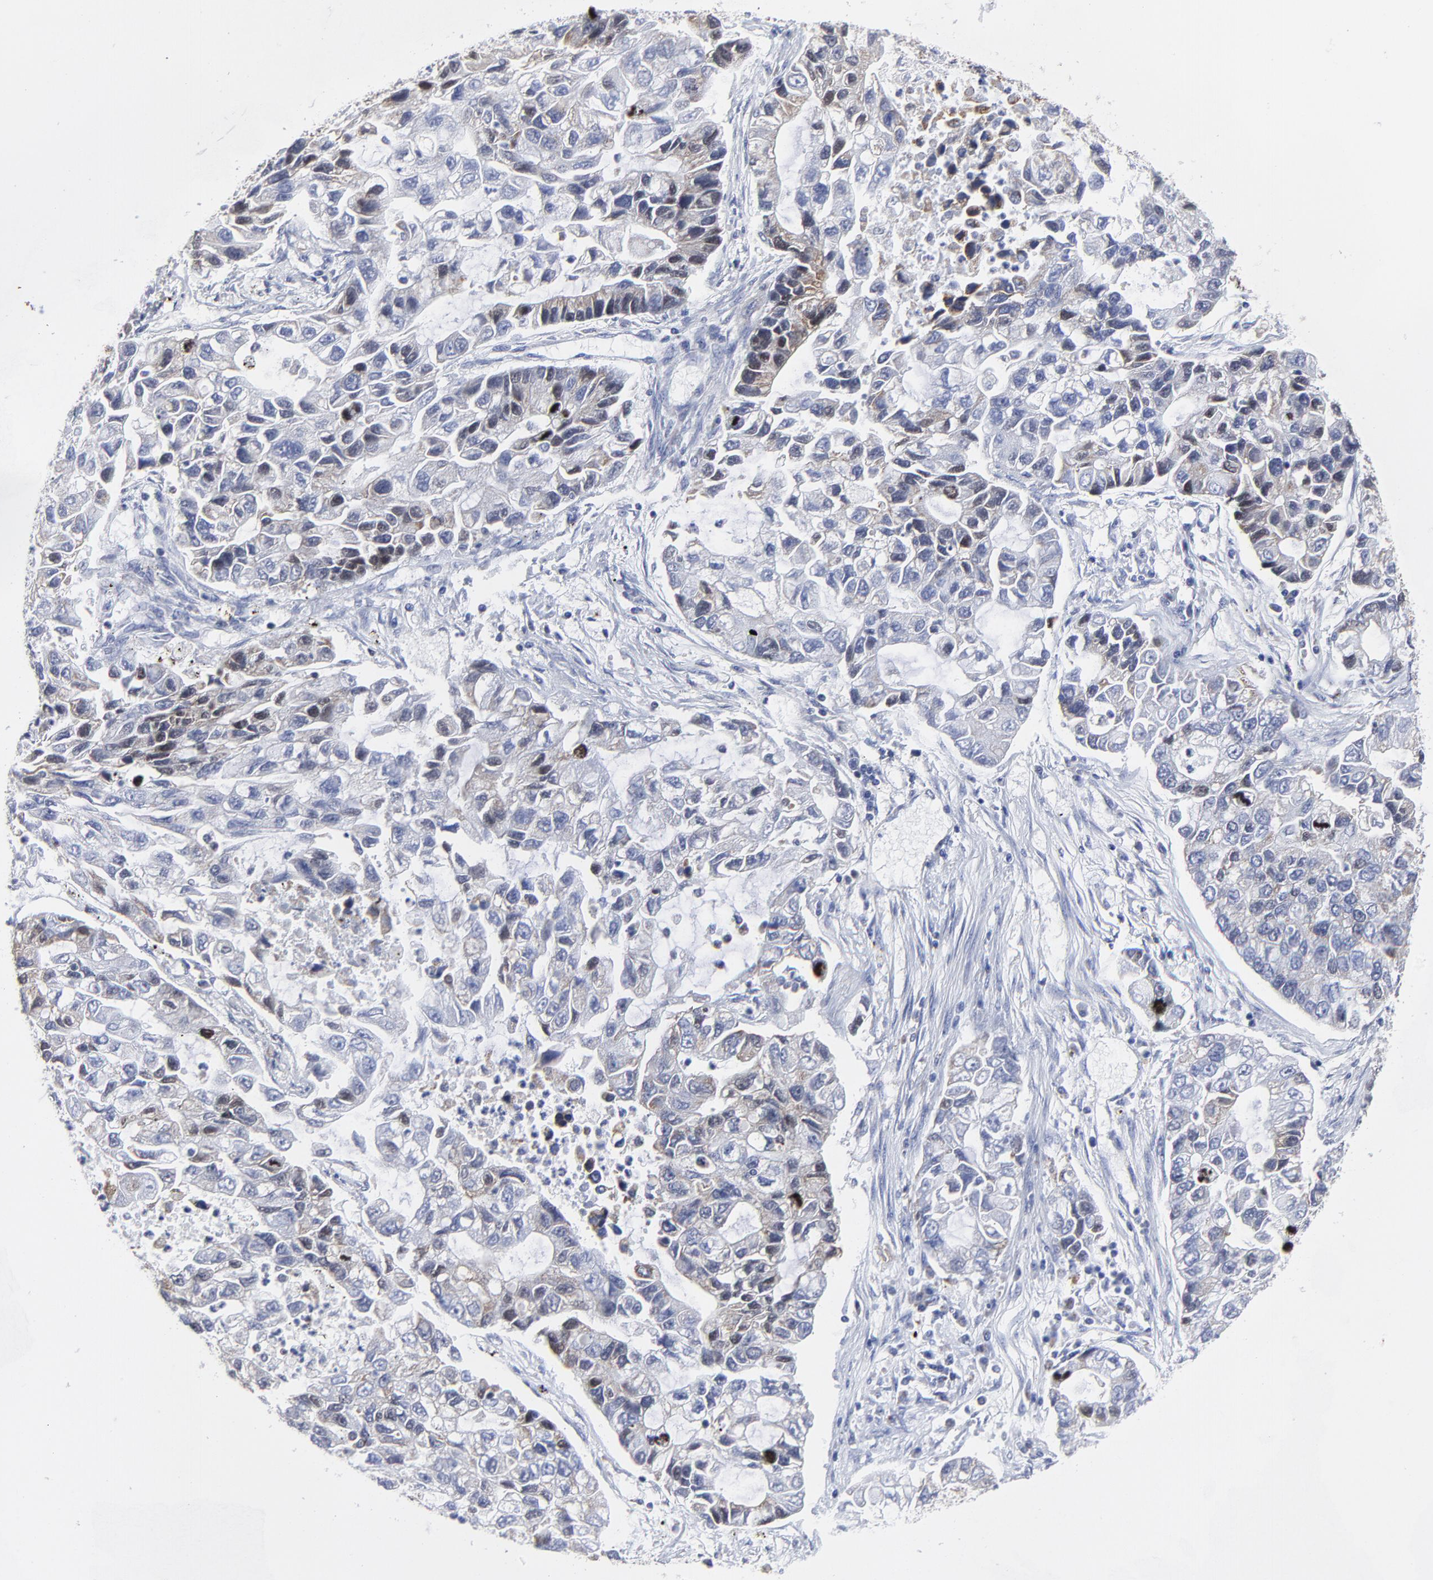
{"staining": {"intensity": "weak", "quantity": "<25%", "location": "cytoplasmic/membranous"}, "tissue": "lung cancer", "cell_type": "Tumor cells", "image_type": "cancer", "snomed": [{"axis": "morphology", "description": "Adenocarcinoma, NOS"}, {"axis": "topography", "description": "Lung"}], "caption": "An immunohistochemistry photomicrograph of lung cancer (adenocarcinoma) is shown. There is no staining in tumor cells of lung cancer (adenocarcinoma). (DAB (3,3'-diaminobenzidine) IHC, high magnification).", "gene": "NCAPH", "patient": {"sex": "female", "age": 51}}